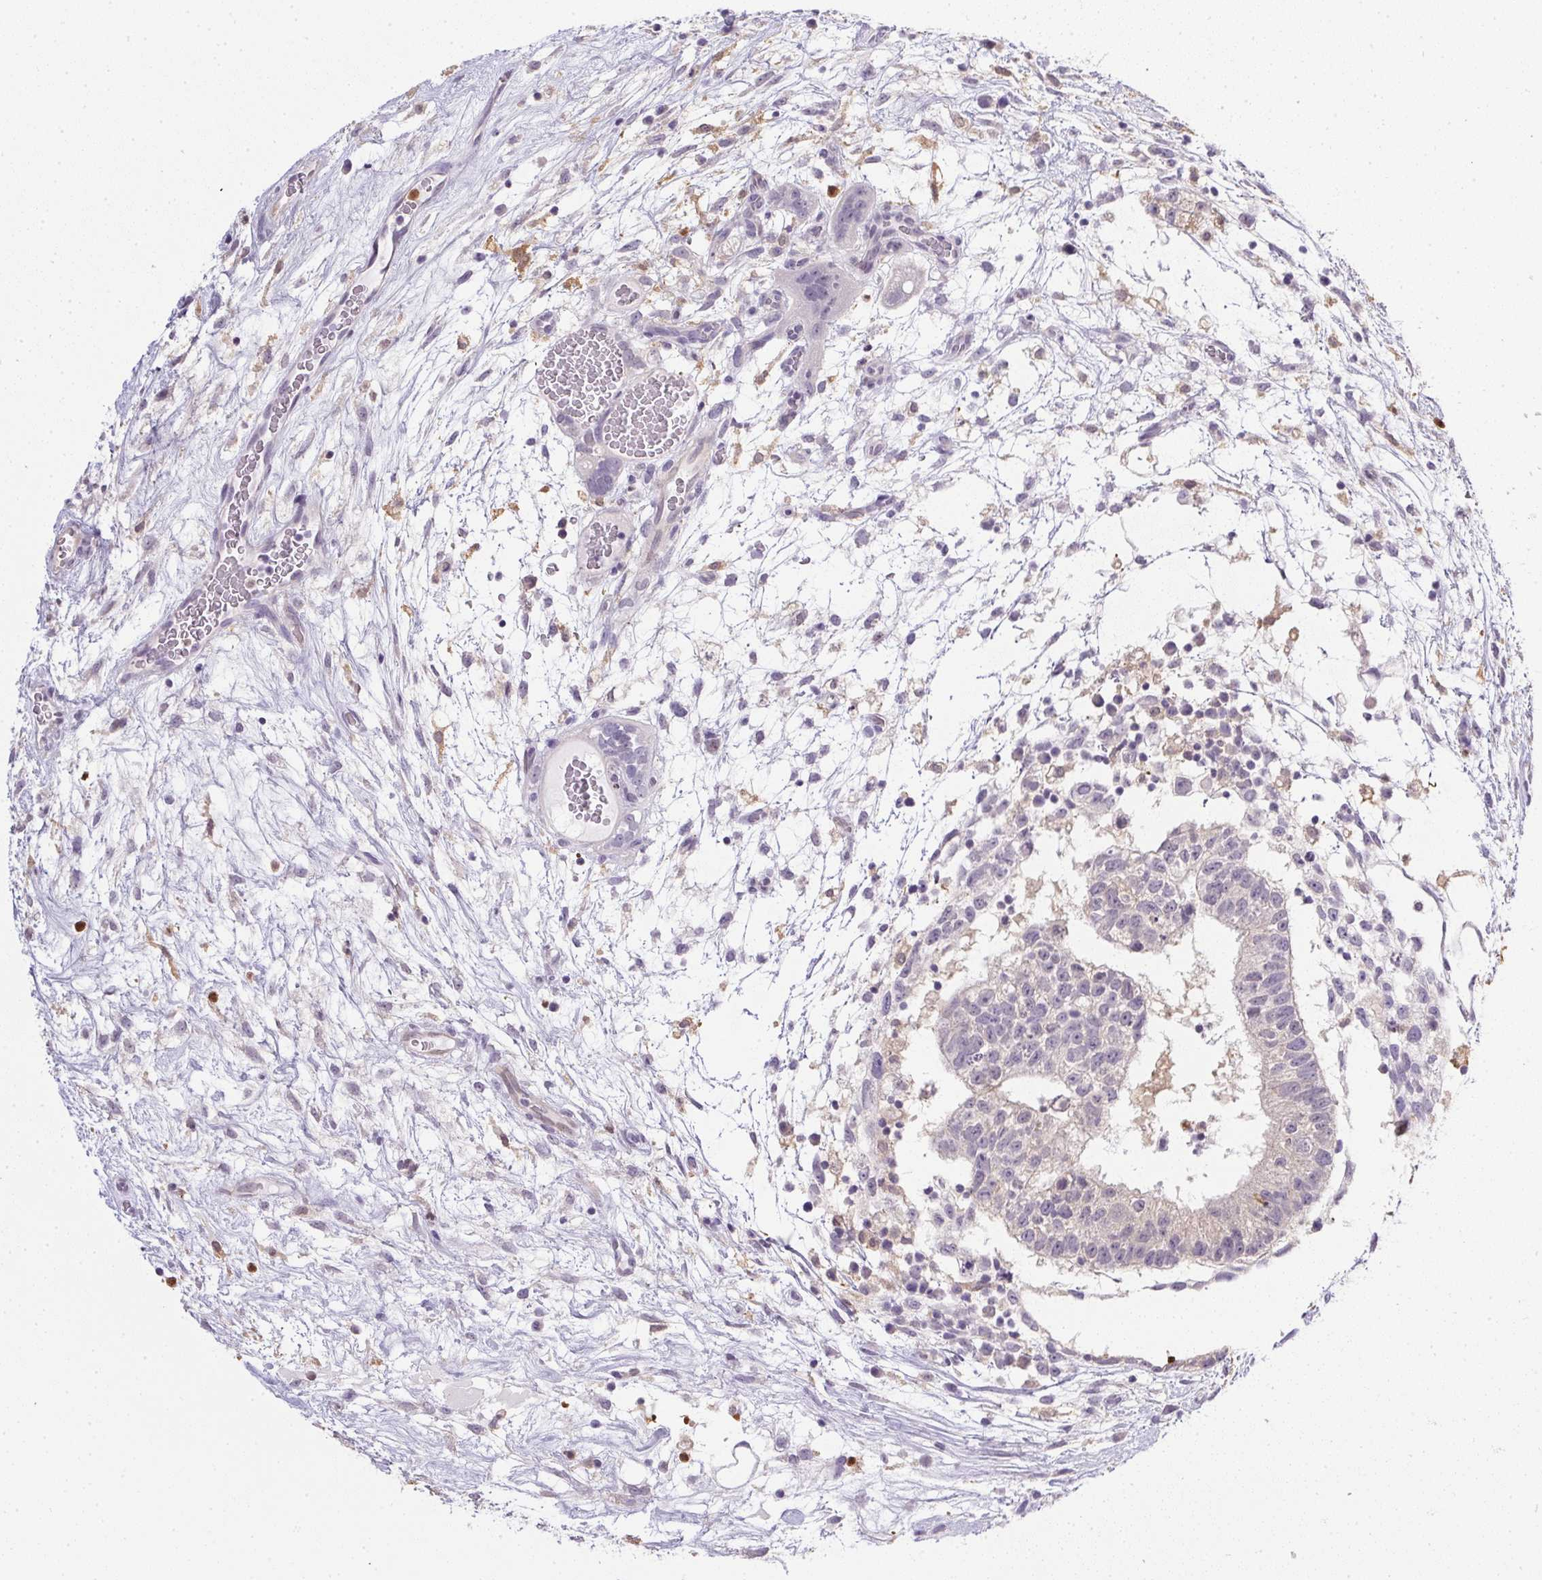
{"staining": {"intensity": "negative", "quantity": "none", "location": "none"}, "tissue": "testis cancer", "cell_type": "Tumor cells", "image_type": "cancer", "snomed": [{"axis": "morphology", "description": "Normal tissue, NOS"}, {"axis": "morphology", "description": "Carcinoma, Embryonal, NOS"}, {"axis": "topography", "description": "Testis"}], "caption": "Photomicrograph shows no significant protein expression in tumor cells of embryonal carcinoma (testis).", "gene": "DNAJC5G", "patient": {"sex": "male", "age": 32}}